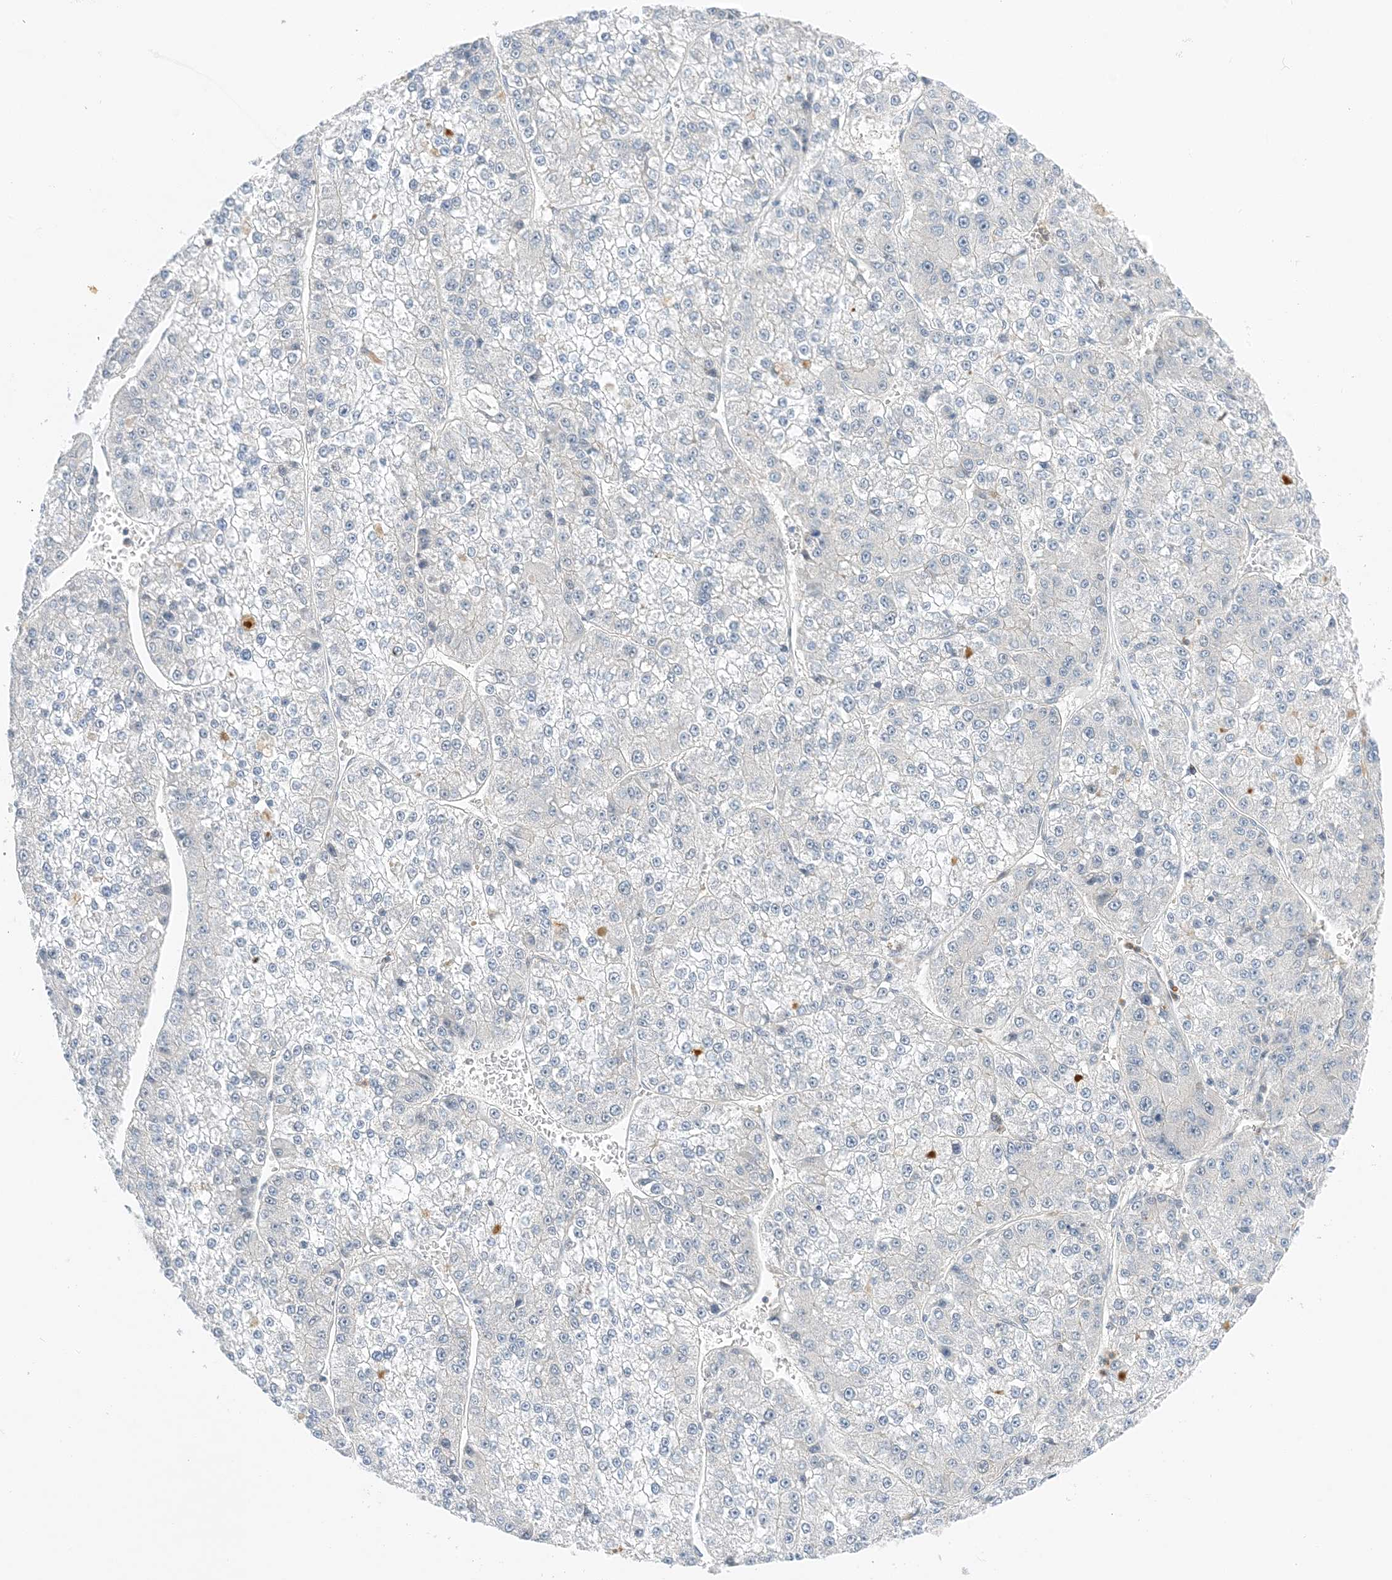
{"staining": {"intensity": "negative", "quantity": "none", "location": "none"}, "tissue": "liver cancer", "cell_type": "Tumor cells", "image_type": "cancer", "snomed": [{"axis": "morphology", "description": "Carcinoma, Hepatocellular, NOS"}, {"axis": "topography", "description": "Liver"}], "caption": "An image of human liver cancer (hepatocellular carcinoma) is negative for staining in tumor cells. (DAB (3,3'-diaminobenzidine) immunohistochemistry visualized using brightfield microscopy, high magnification).", "gene": "KIFBP", "patient": {"sex": "female", "age": 73}}